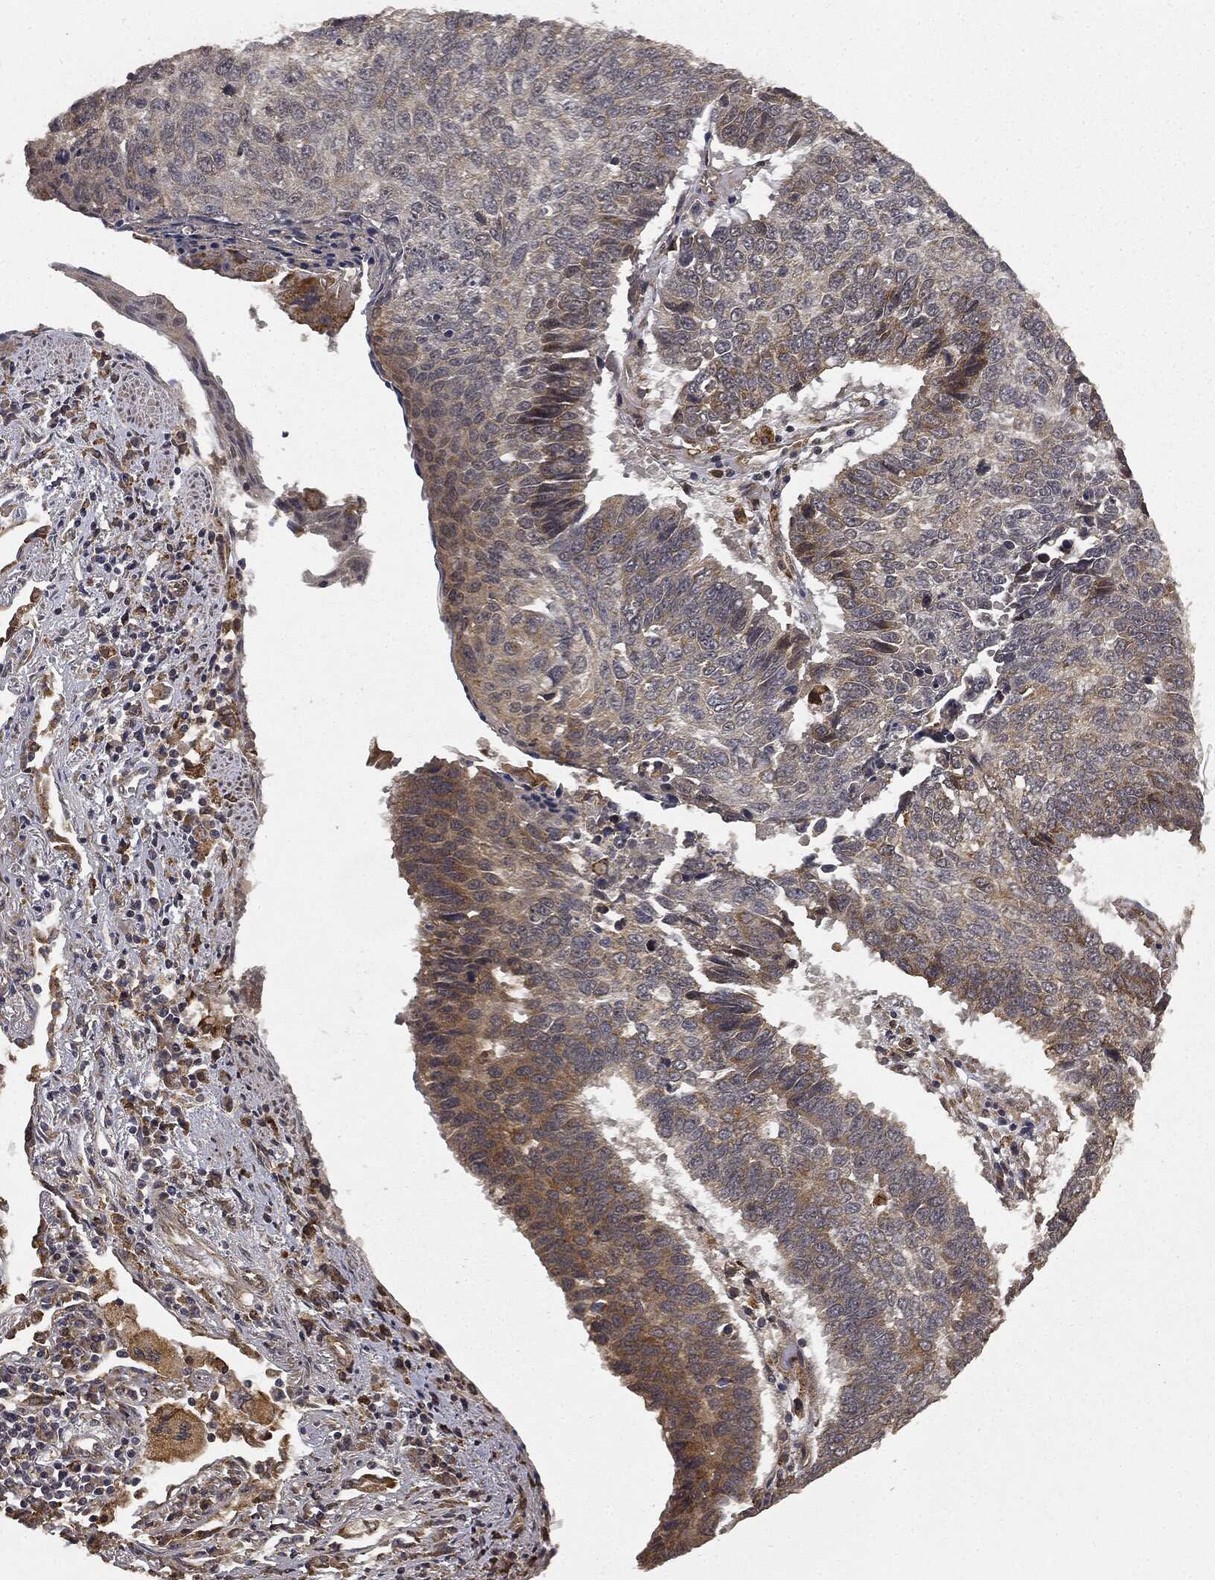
{"staining": {"intensity": "moderate", "quantity": "<25%", "location": "cytoplasmic/membranous"}, "tissue": "lung cancer", "cell_type": "Tumor cells", "image_type": "cancer", "snomed": [{"axis": "morphology", "description": "Squamous cell carcinoma, NOS"}, {"axis": "topography", "description": "Lung"}], "caption": "Immunohistochemistry (IHC) image of lung cancer (squamous cell carcinoma) stained for a protein (brown), which reveals low levels of moderate cytoplasmic/membranous expression in about <25% of tumor cells.", "gene": "MIER2", "patient": {"sex": "male", "age": 73}}